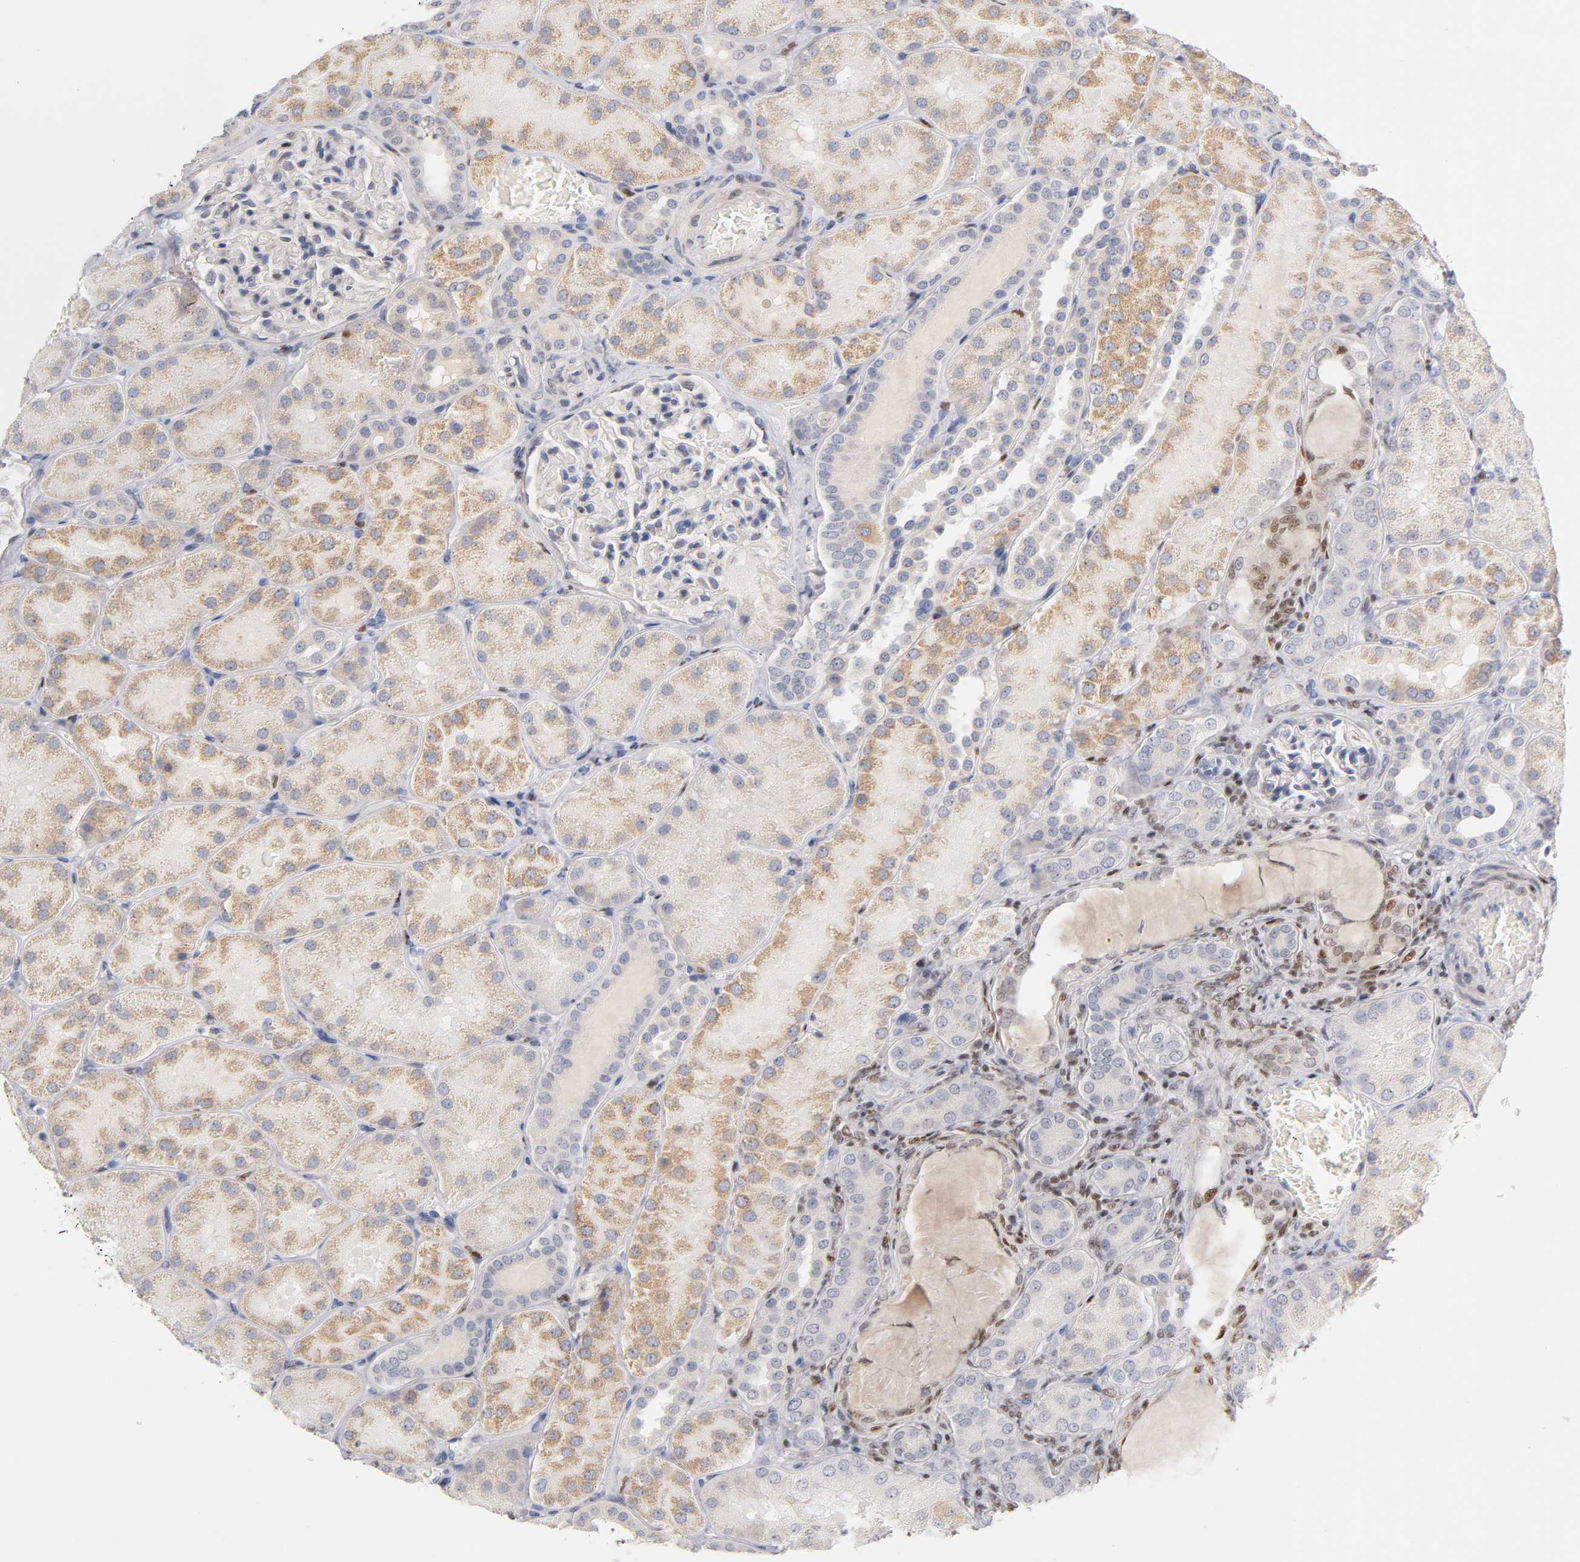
{"staining": {"intensity": "negative", "quantity": "none", "location": "none"}, "tissue": "kidney", "cell_type": "Cells in glomeruli", "image_type": "normal", "snomed": [{"axis": "morphology", "description": "Normal tissue, NOS"}, {"axis": "topography", "description": "Kidney"}], "caption": "Histopathology image shows no protein expression in cells in glomeruli of benign kidney. (IHC, brightfield microscopy, high magnification).", "gene": "RUNX1", "patient": {"sex": "male", "age": 28}}